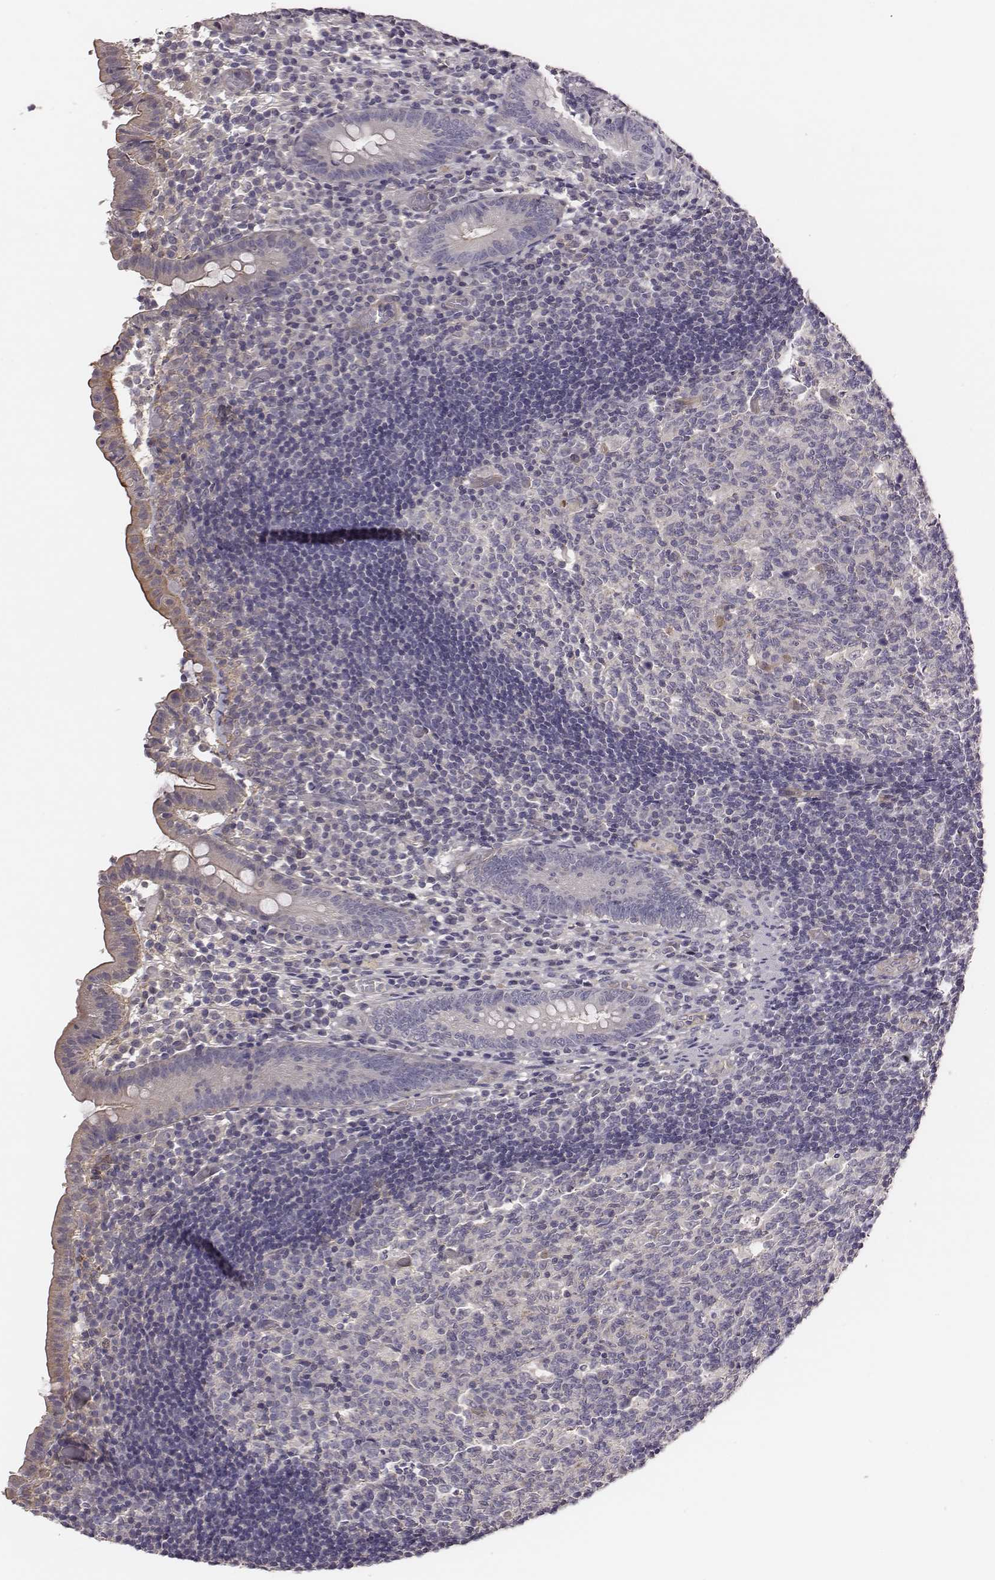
{"staining": {"intensity": "moderate", "quantity": "<25%", "location": "cytoplasmic/membranous"}, "tissue": "appendix", "cell_type": "Glandular cells", "image_type": "normal", "snomed": [{"axis": "morphology", "description": "Normal tissue, NOS"}, {"axis": "topography", "description": "Appendix"}], "caption": "Appendix stained for a protein (brown) shows moderate cytoplasmic/membranous positive positivity in approximately <25% of glandular cells.", "gene": "SCARF1", "patient": {"sex": "female", "age": 32}}